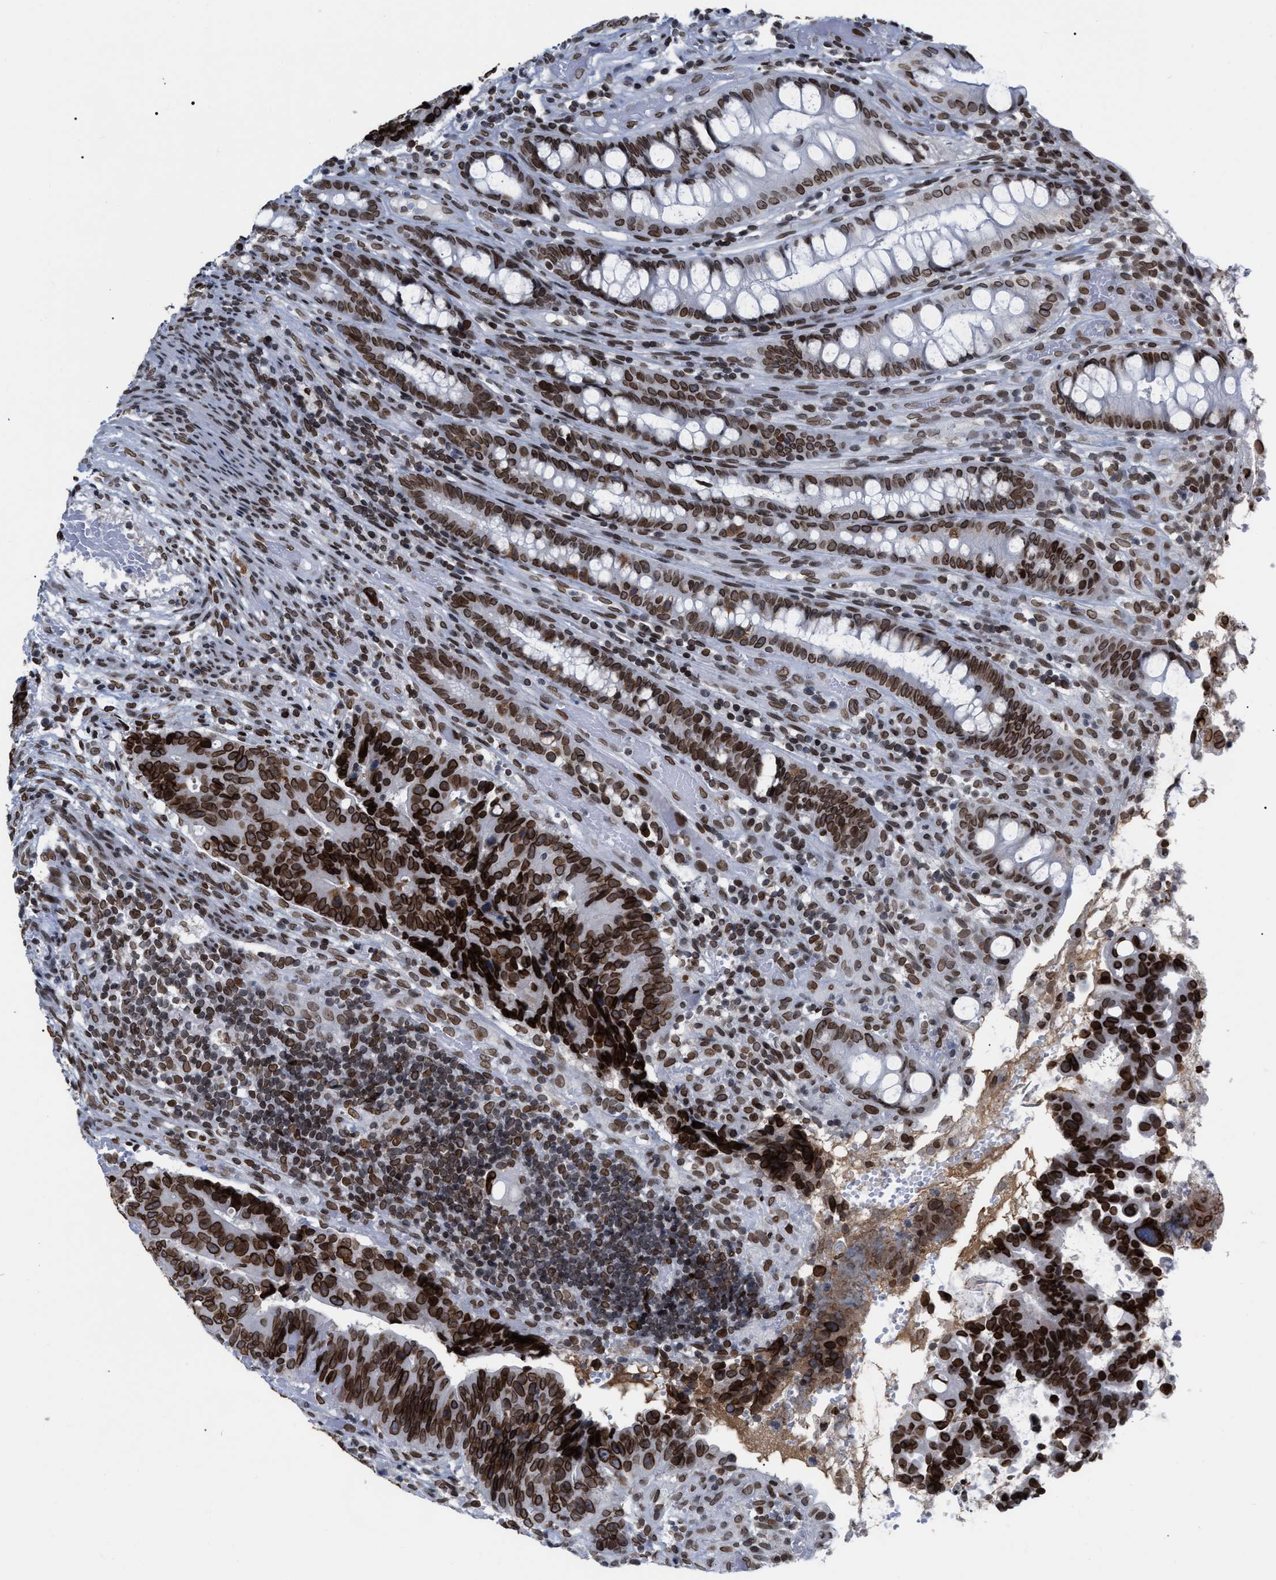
{"staining": {"intensity": "strong", "quantity": ">75%", "location": "cytoplasmic/membranous,nuclear"}, "tissue": "colorectal cancer", "cell_type": "Tumor cells", "image_type": "cancer", "snomed": [{"axis": "morphology", "description": "Adenocarcinoma, NOS"}, {"axis": "topography", "description": "Colon"}], "caption": "Tumor cells display high levels of strong cytoplasmic/membranous and nuclear positivity in about >75% of cells in human colorectal adenocarcinoma. The protein of interest is shown in brown color, while the nuclei are stained blue.", "gene": "TPR", "patient": {"sex": "female", "age": 57}}